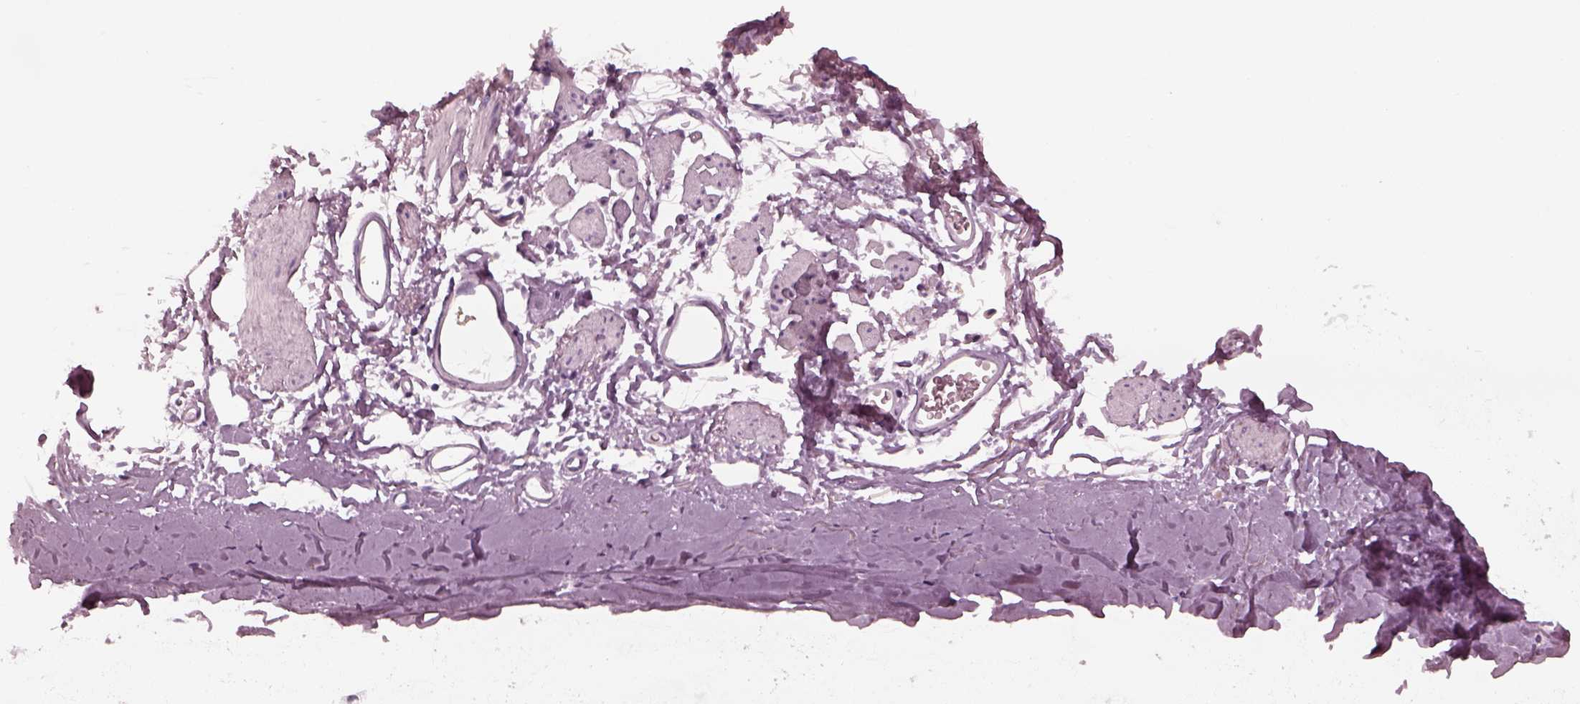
{"staining": {"intensity": "negative", "quantity": "none", "location": "none"}, "tissue": "adipose tissue", "cell_type": "Adipocytes", "image_type": "normal", "snomed": [{"axis": "morphology", "description": "Normal tissue, NOS"}, {"axis": "topography", "description": "Cartilage tissue"}, {"axis": "topography", "description": "Bronchus"}], "caption": "Adipose tissue was stained to show a protein in brown. There is no significant staining in adipocytes.", "gene": "YY2", "patient": {"sex": "female", "age": 79}}